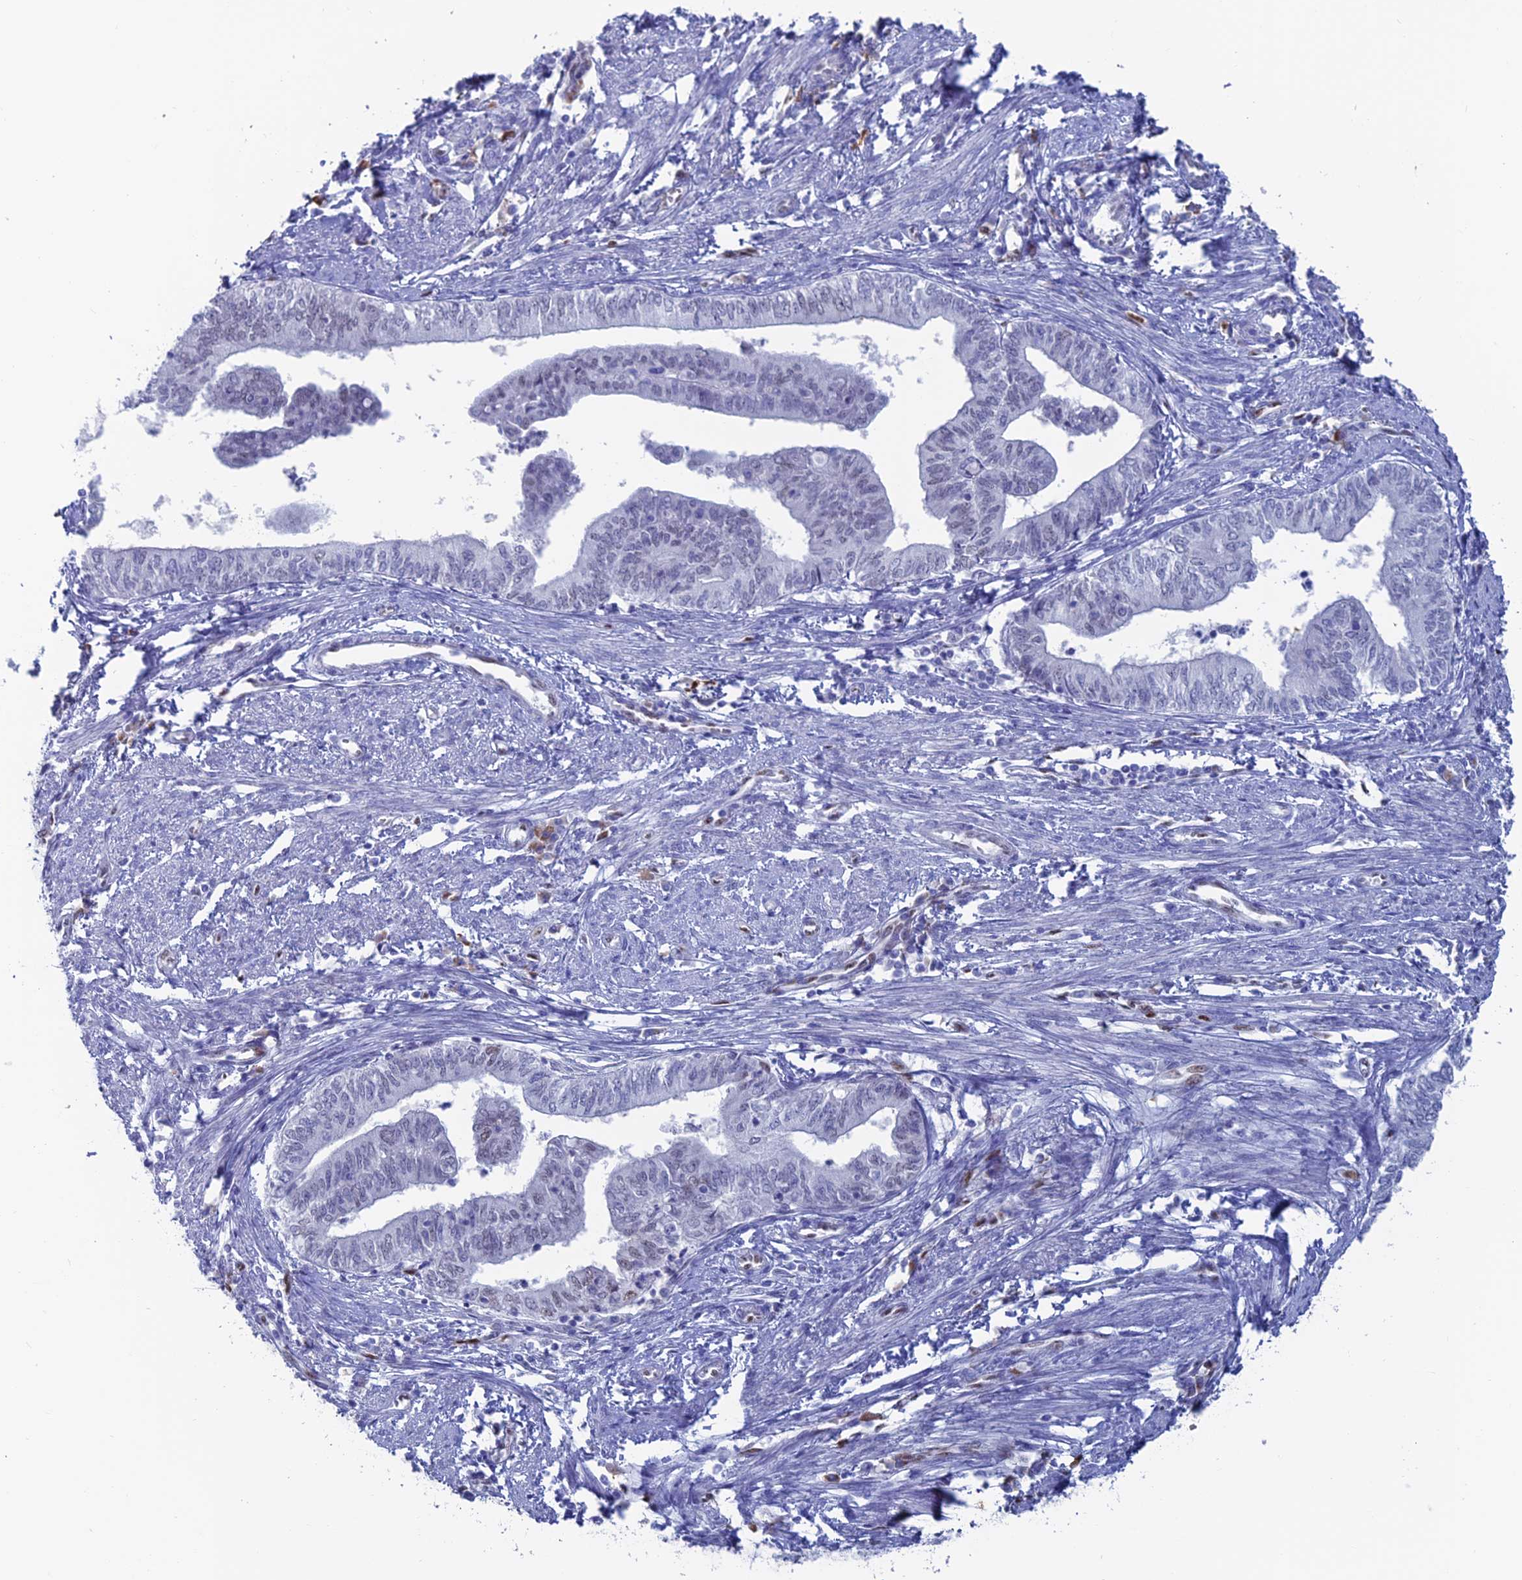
{"staining": {"intensity": "negative", "quantity": "none", "location": "none"}, "tissue": "endometrial cancer", "cell_type": "Tumor cells", "image_type": "cancer", "snomed": [{"axis": "morphology", "description": "Adenocarcinoma, NOS"}, {"axis": "topography", "description": "Endometrium"}], "caption": "The micrograph reveals no staining of tumor cells in endometrial cancer. Nuclei are stained in blue.", "gene": "NOL4L", "patient": {"sex": "female", "age": 66}}